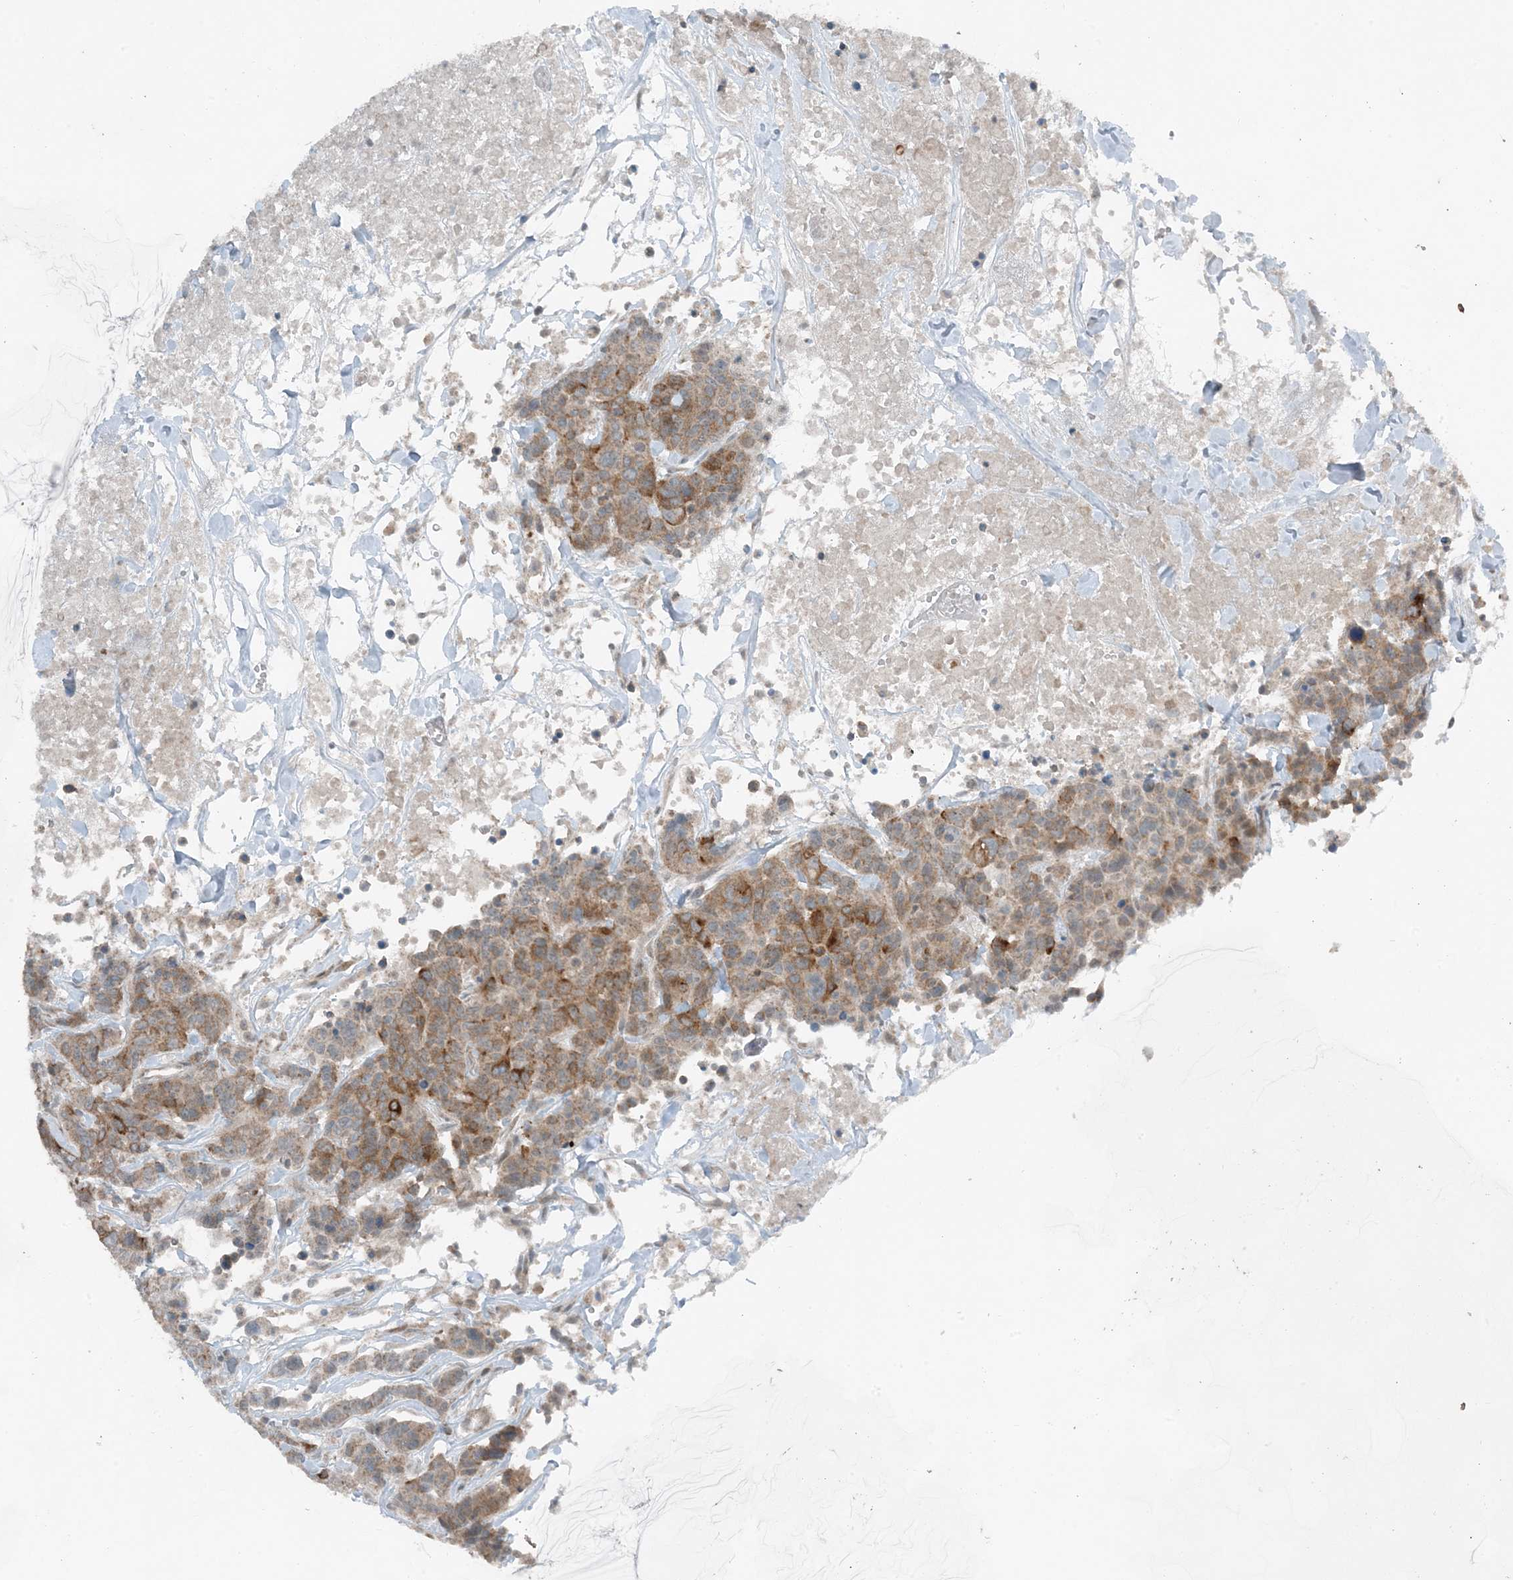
{"staining": {"intensity": "moderate", "quantity": ">75%", "location": "cytoplasmic/membranous"}, "tissue": "breast cancer", "cell_type": "Tumor cells", "image_type": "cancer", "snomed": [{"axis": "morphology", "description": "Duct carcinoma"}, {"axis": "topography", "description": "Breast"}], "caption": "DAB (3,3'-diaminobenzidine) immunohistochemical staining of human breast cancer (intraductal carcinoma) displays moderate cytoplasmic/membranous protein staining in about >75% of tumor cells.", "gene": "MITD1", "patient": {"sex": "female", "age": 37}}